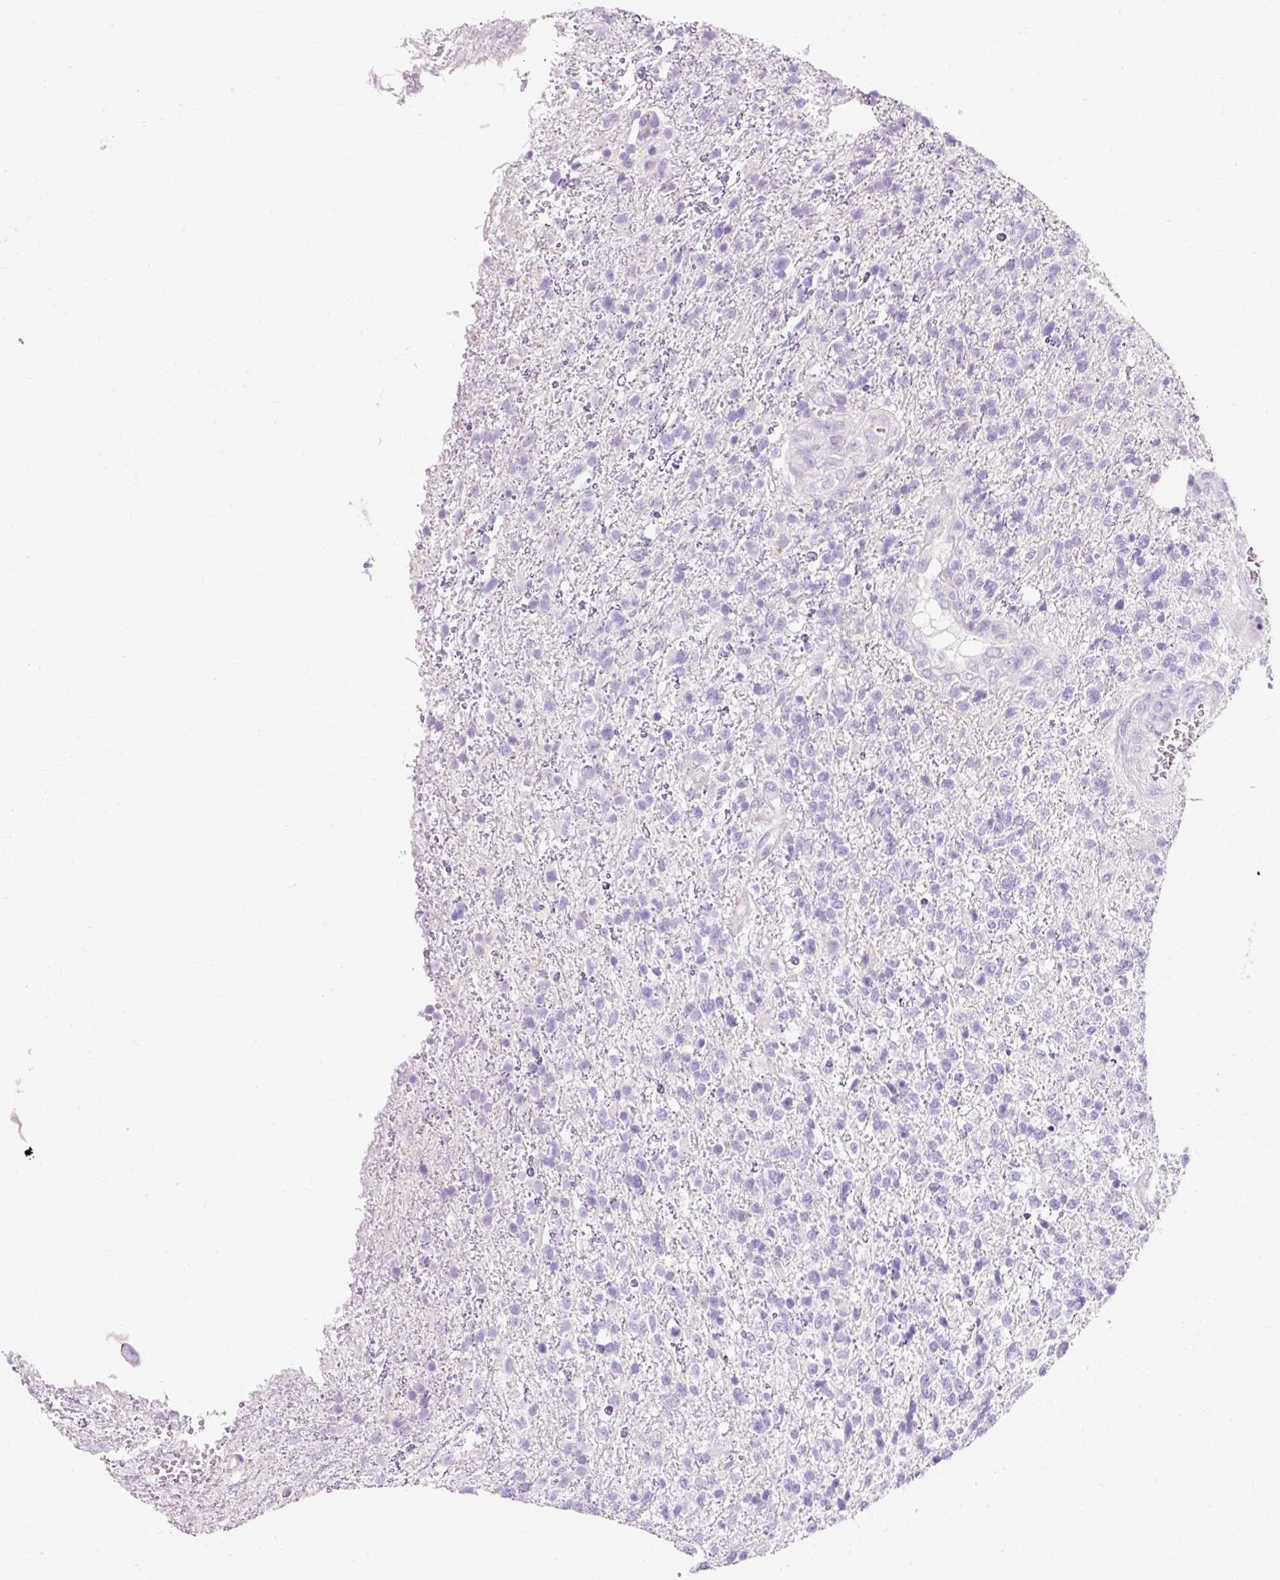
{"staining": {"intensity": "negative", "quantity": "none", "location": "none"}, "tissue": "glioma", "cell_type": "Tumor cells", "image_type": "cancer", "snomed": [{"axis": "morphology", "description": "Glioma, malignant, High grade"}, {"axis": "topography", "description": "Brain"}], "caption": "Immunohistochemistry micrograph of glioma stained for a protein (brown), which shows no staining in tumor cells.", "gene": "TMEM213", "patient": {"sex": "male", "age": 56}}